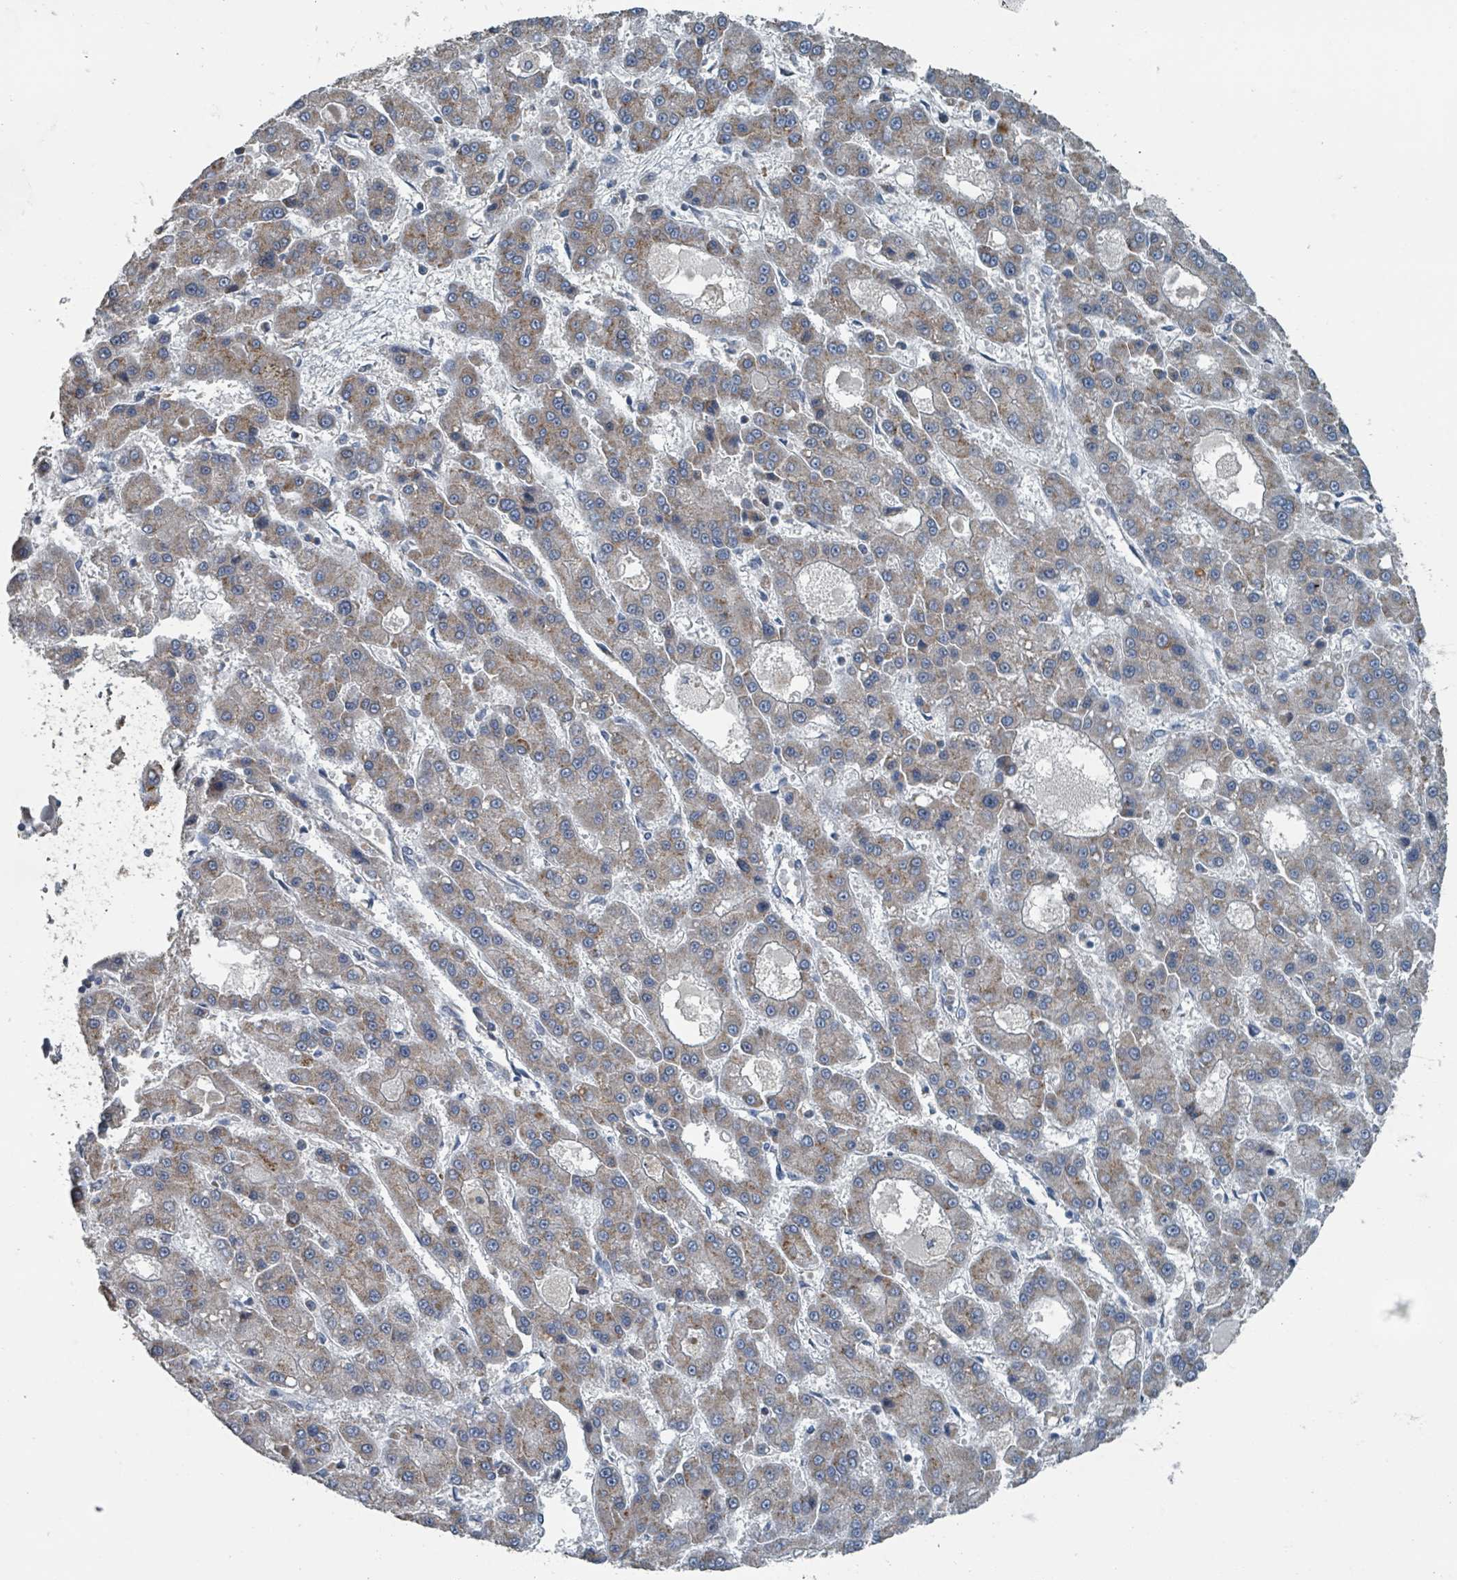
{"staining": {"intensity": "moderate", "quantity": "<25%", "location": "cytoplasmic/membranous"}, "tissue": "liver cancer", "cell_type": "Tumor cells", "image_type": "cancer", "snomed": [{"axis": "morphology", "description": "Carcinoma, Hepatocellular, NOS"}, {"axis": "topography", "description": "Liver"}], "caption": "High-magnification brightfield microscopy of liver cancer stained with DAB (brown) and counterstained with hematoxylin (blue). tumor cells exhibit moderate cytoplasmic/membranous positivity is seen in about<25% of cells.", "gene": "ACBD4", "patient": {"sex": "male", "age": 70}}